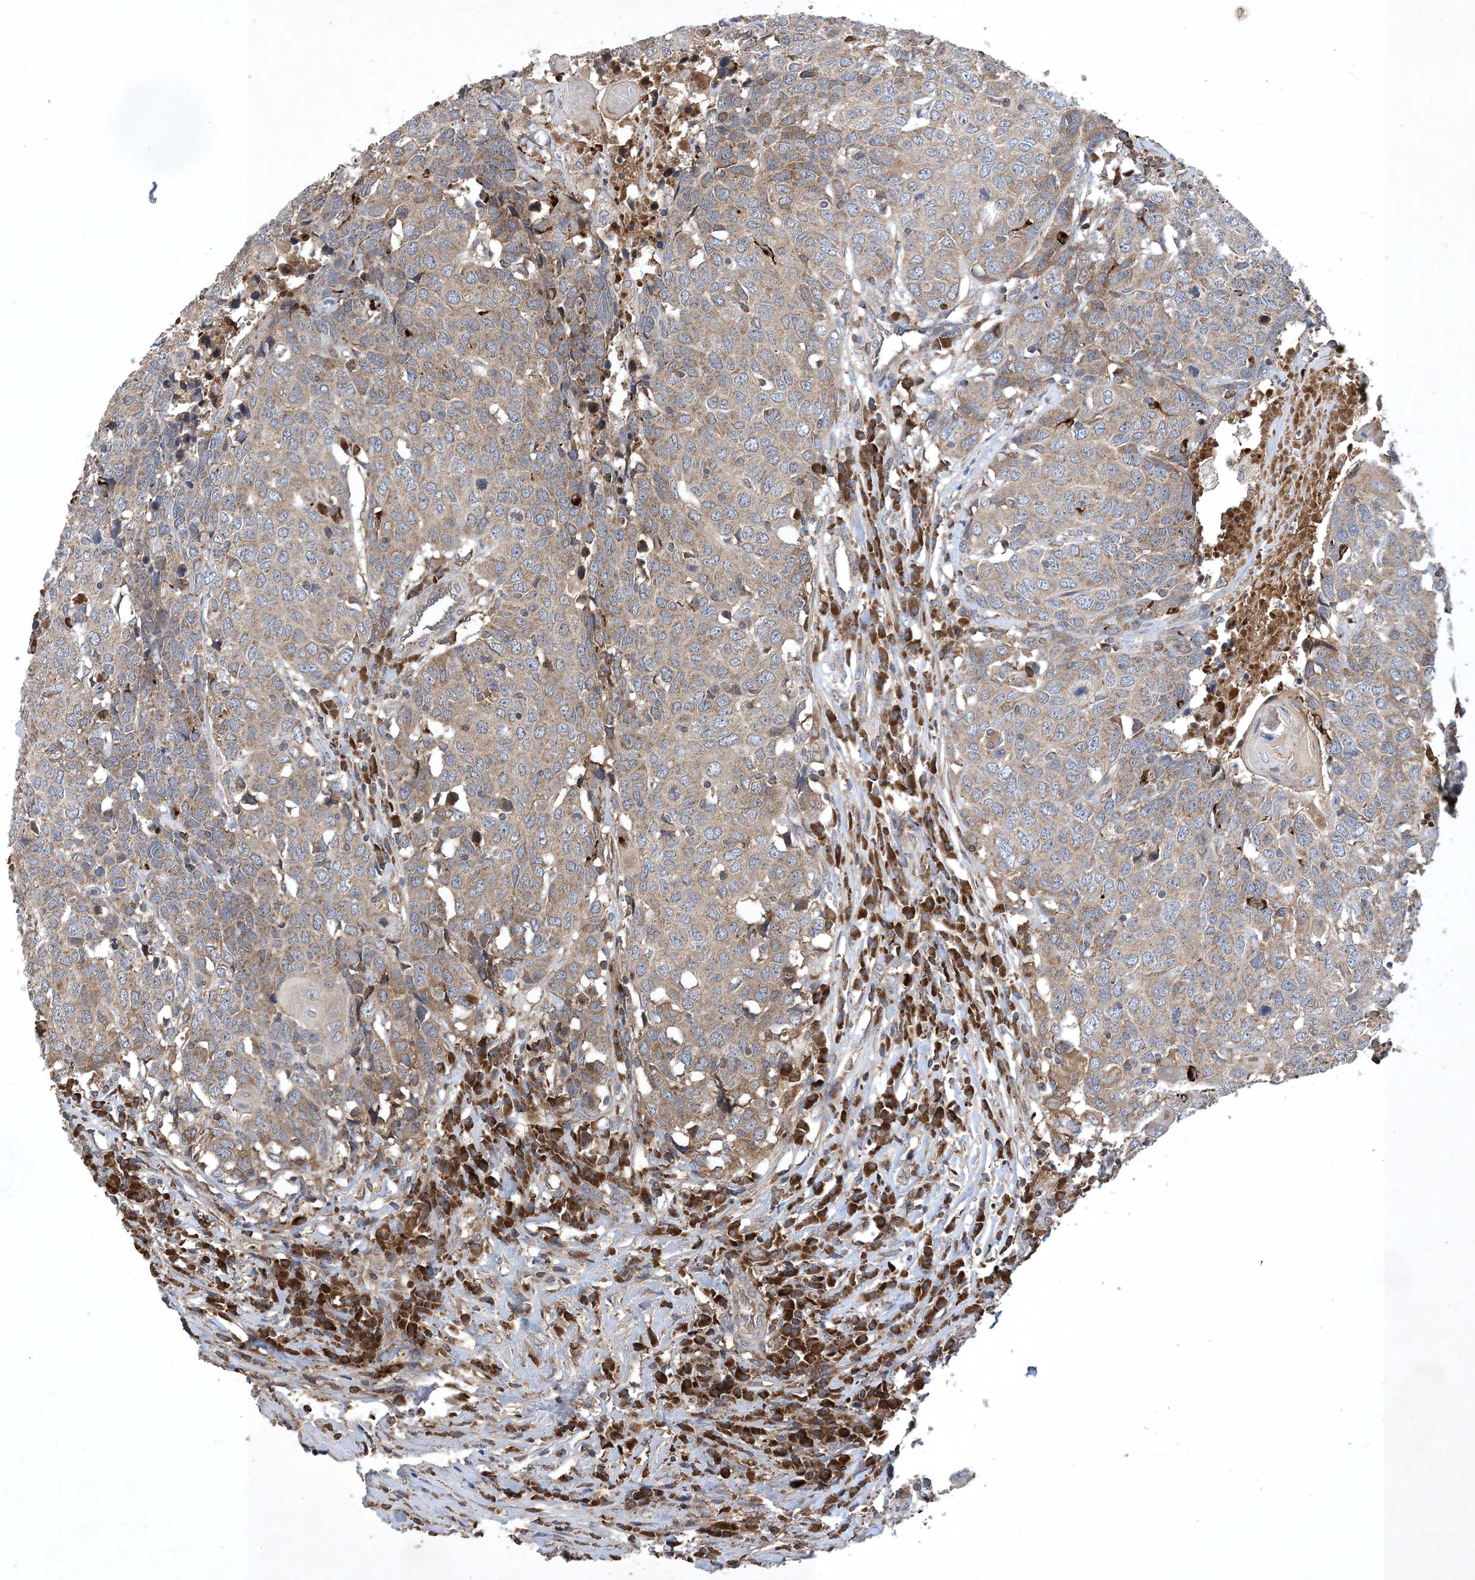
{"staining": {"intensity": "moderate", "quantity": ">75%", "location": "cytoplasmic/membranous"}, "tissue": "head and neck cancer", "cell_type": "Tumor cells", "image_type": "cancer", "snomed": [{"axis": "morphology", "description": "Squamous cell carcinoma, NOS"}, {"axis": "topography", "description": "Head-Neck"}], "caption": "Head and neck squamous cell carcinoma tissue displays moderate cytoplasmic/membranous positivity in about >75% of tumor cells, visualized by immunohistochemistry. (Brightfield microscopy of DAB IHC at high magnification).", "gene": "STK19", "patient": {"sex": "male", "age": 66}}